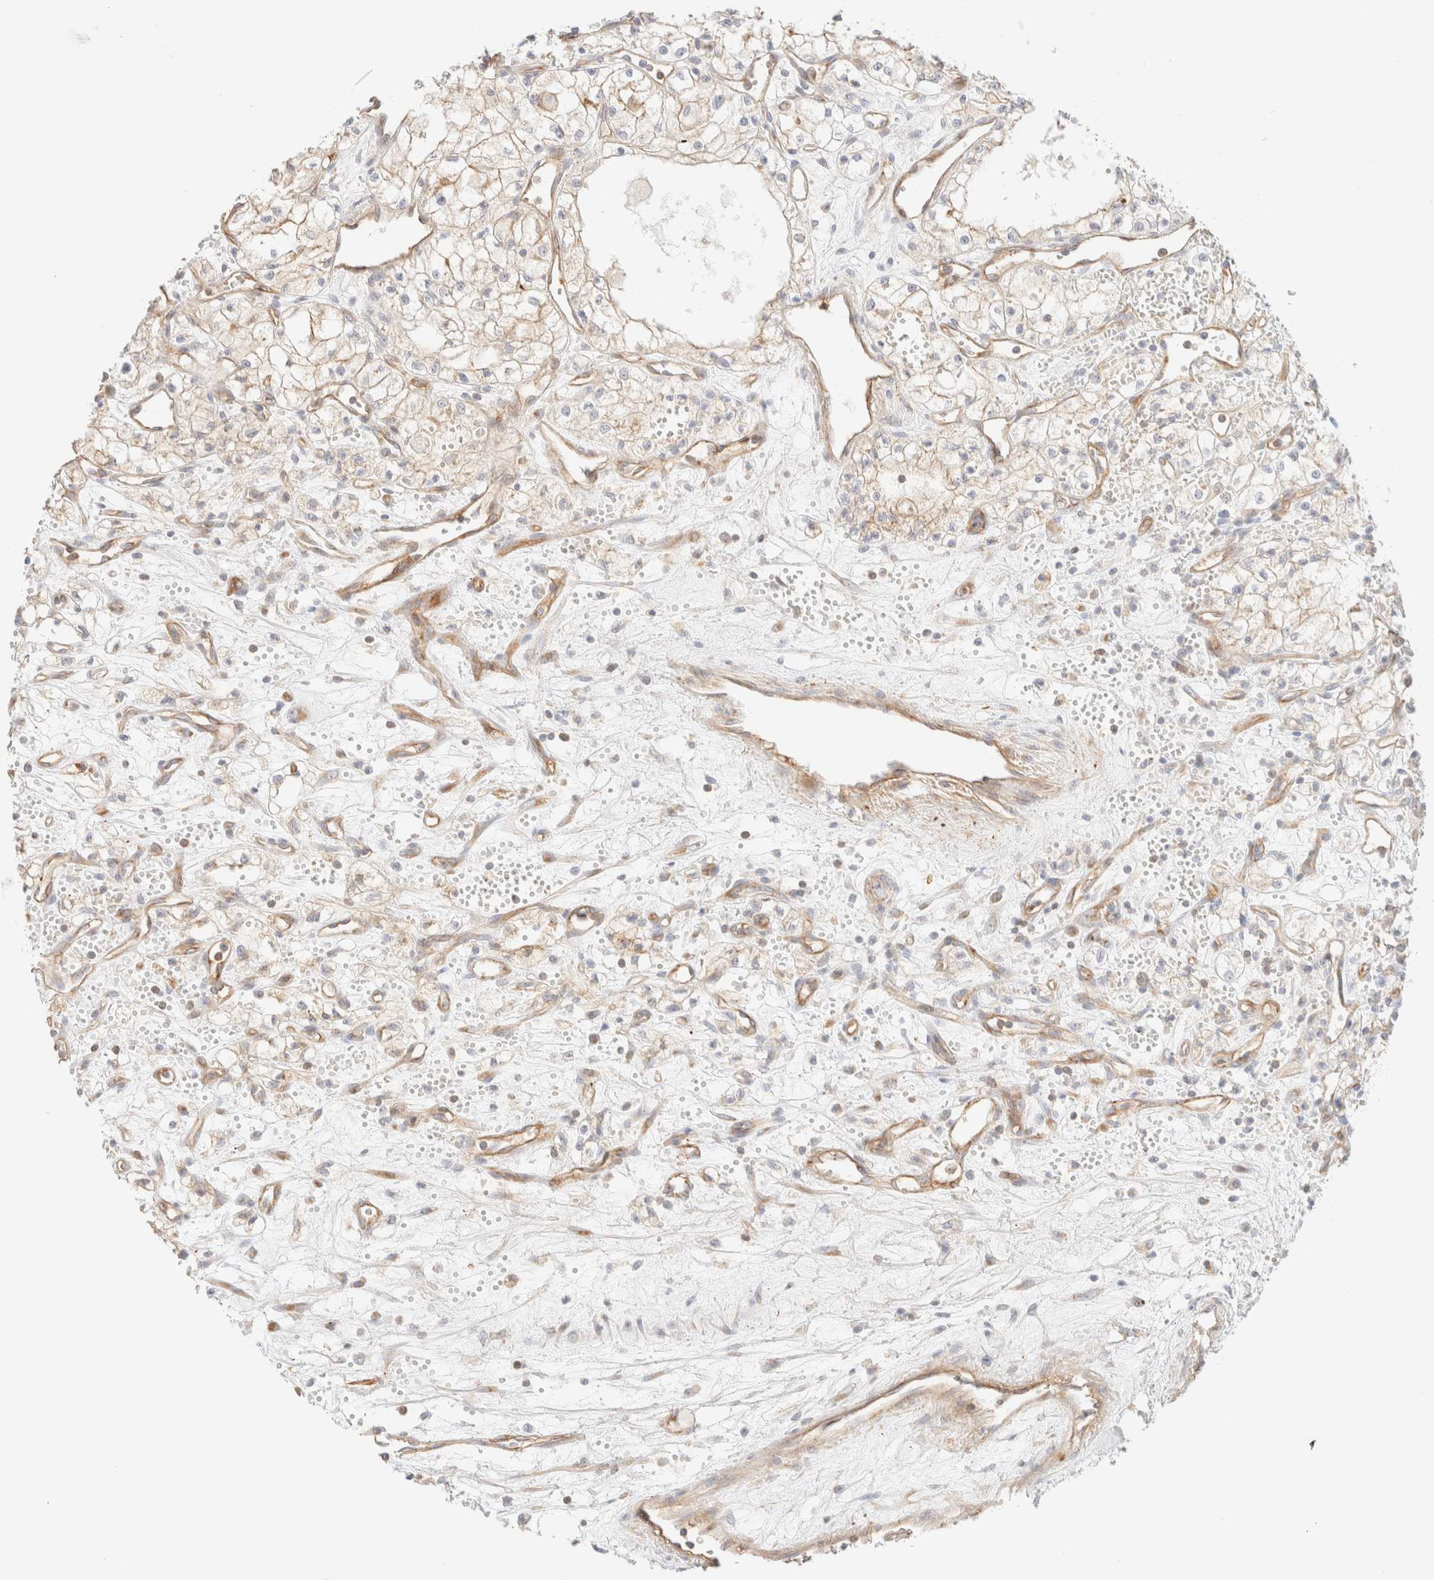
{"staining": {"intensity": "negative", "quantity": "none", "location": "none"}, "tissue": "renal cancer", "cell_type": "Tumor cells", "image_type": "cancer", "snomed": [{"axis": "morphology", "description": "Adenocarcinoma, NOS"}, {"axis": "topography", "description": "Kidney"}], "caption": "Tumor cells show no significant expression in renal cancer (adenocarcinoma).", "gene": "MYO10", "patient": {"sex": "male", "age": 59}}